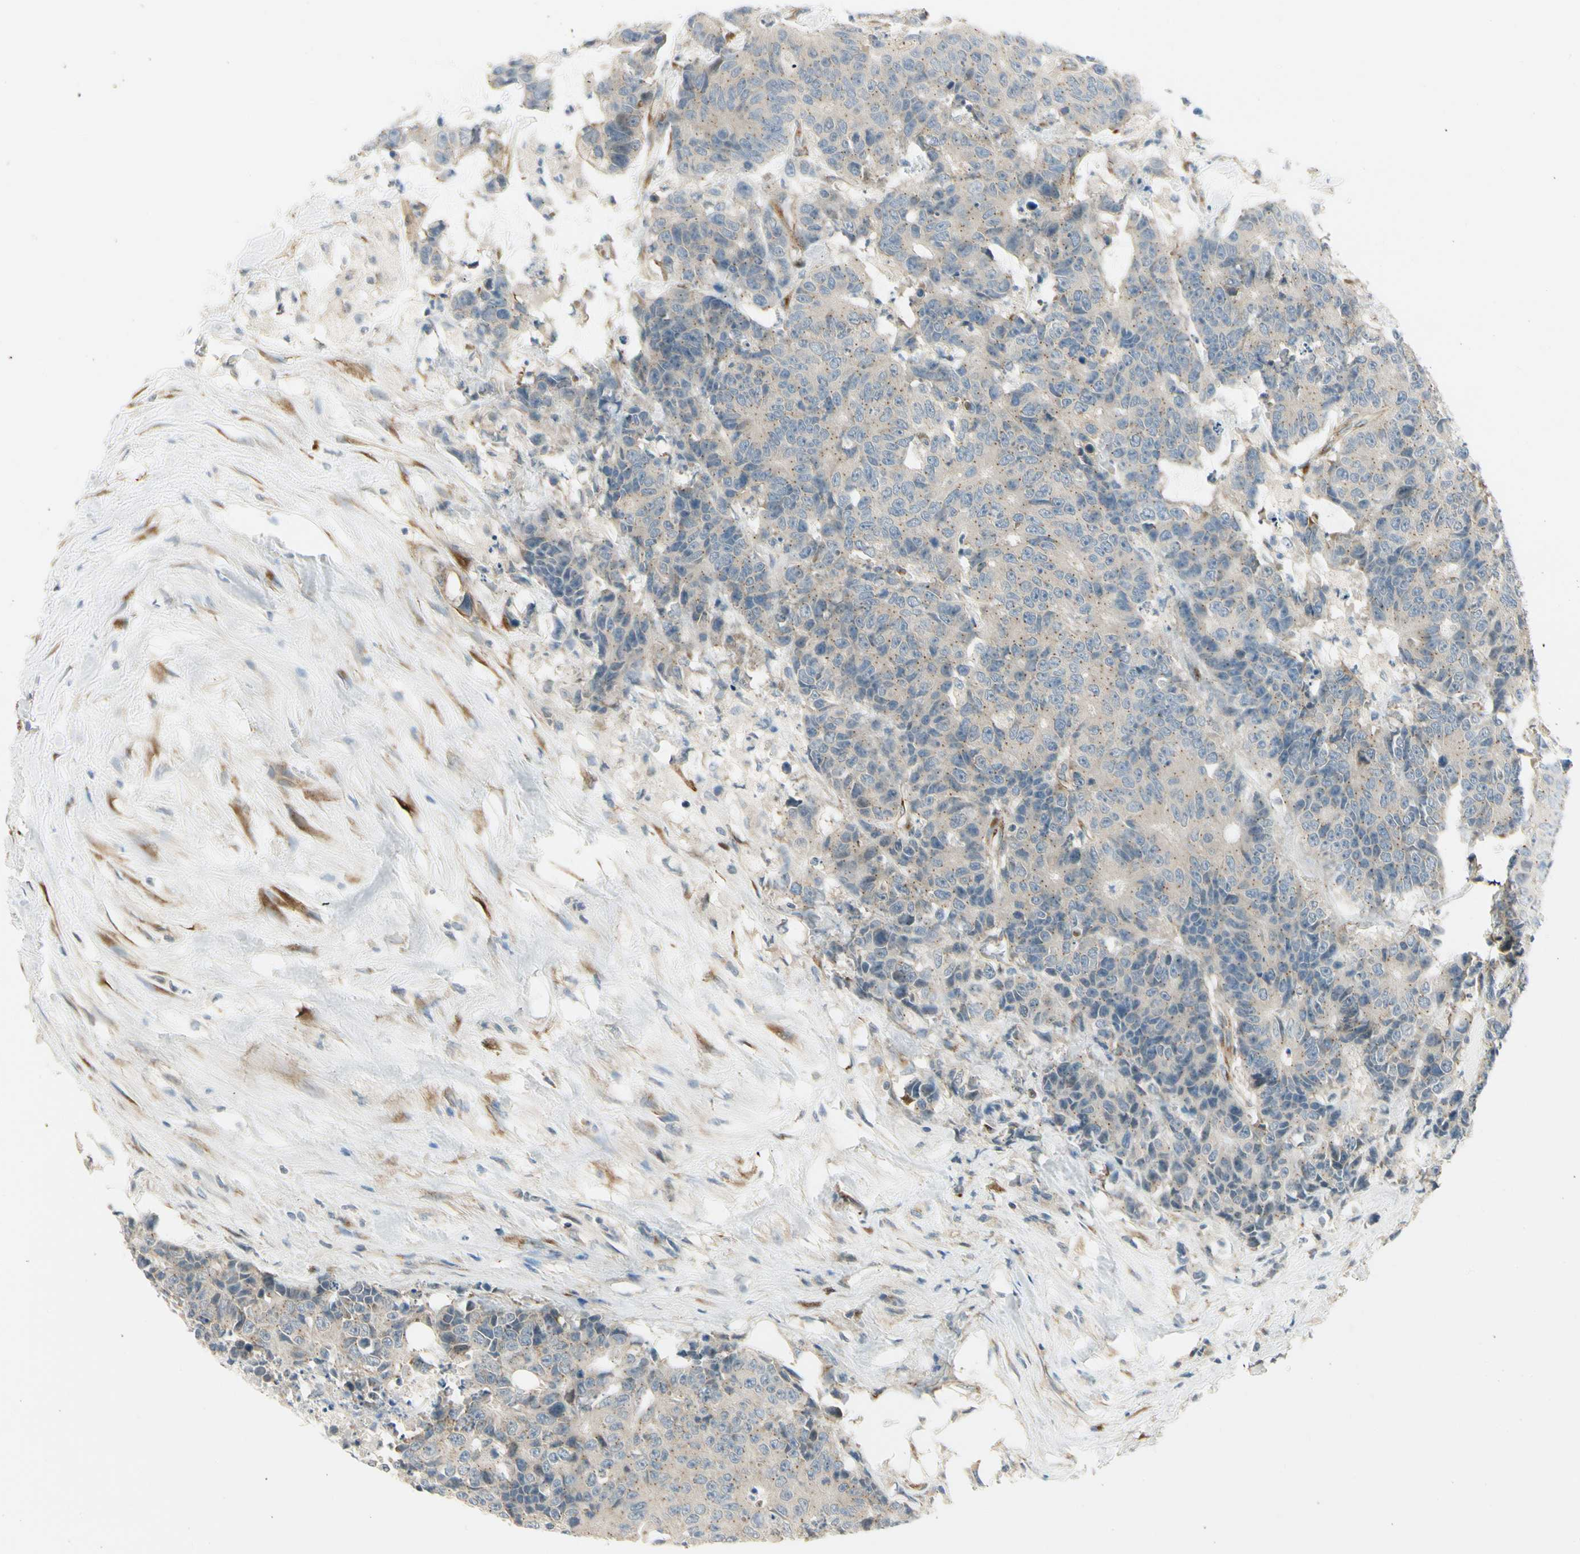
{"staining": {"intensity": "weak", "quantity": ">75%", "location": "cytoplasmic/membranous"}, "tissue": "colorectal cancer", "cell_type": "Tumor cells", "image_type": "cancer", "snomed": [{"axis": "morphology", "description": "Adenocarcinoma, NOS"}, {"axis": "topography", "description": "Colon"}], "caption": "DAB immunohistochemical staining of adenocarcinoma (colorectal) displays weak cytoplasmic/membranous protein expression in about >75% of tumor cells.", "gene": "MANSC1", "patient": {"sex": "female", "age": 86}}